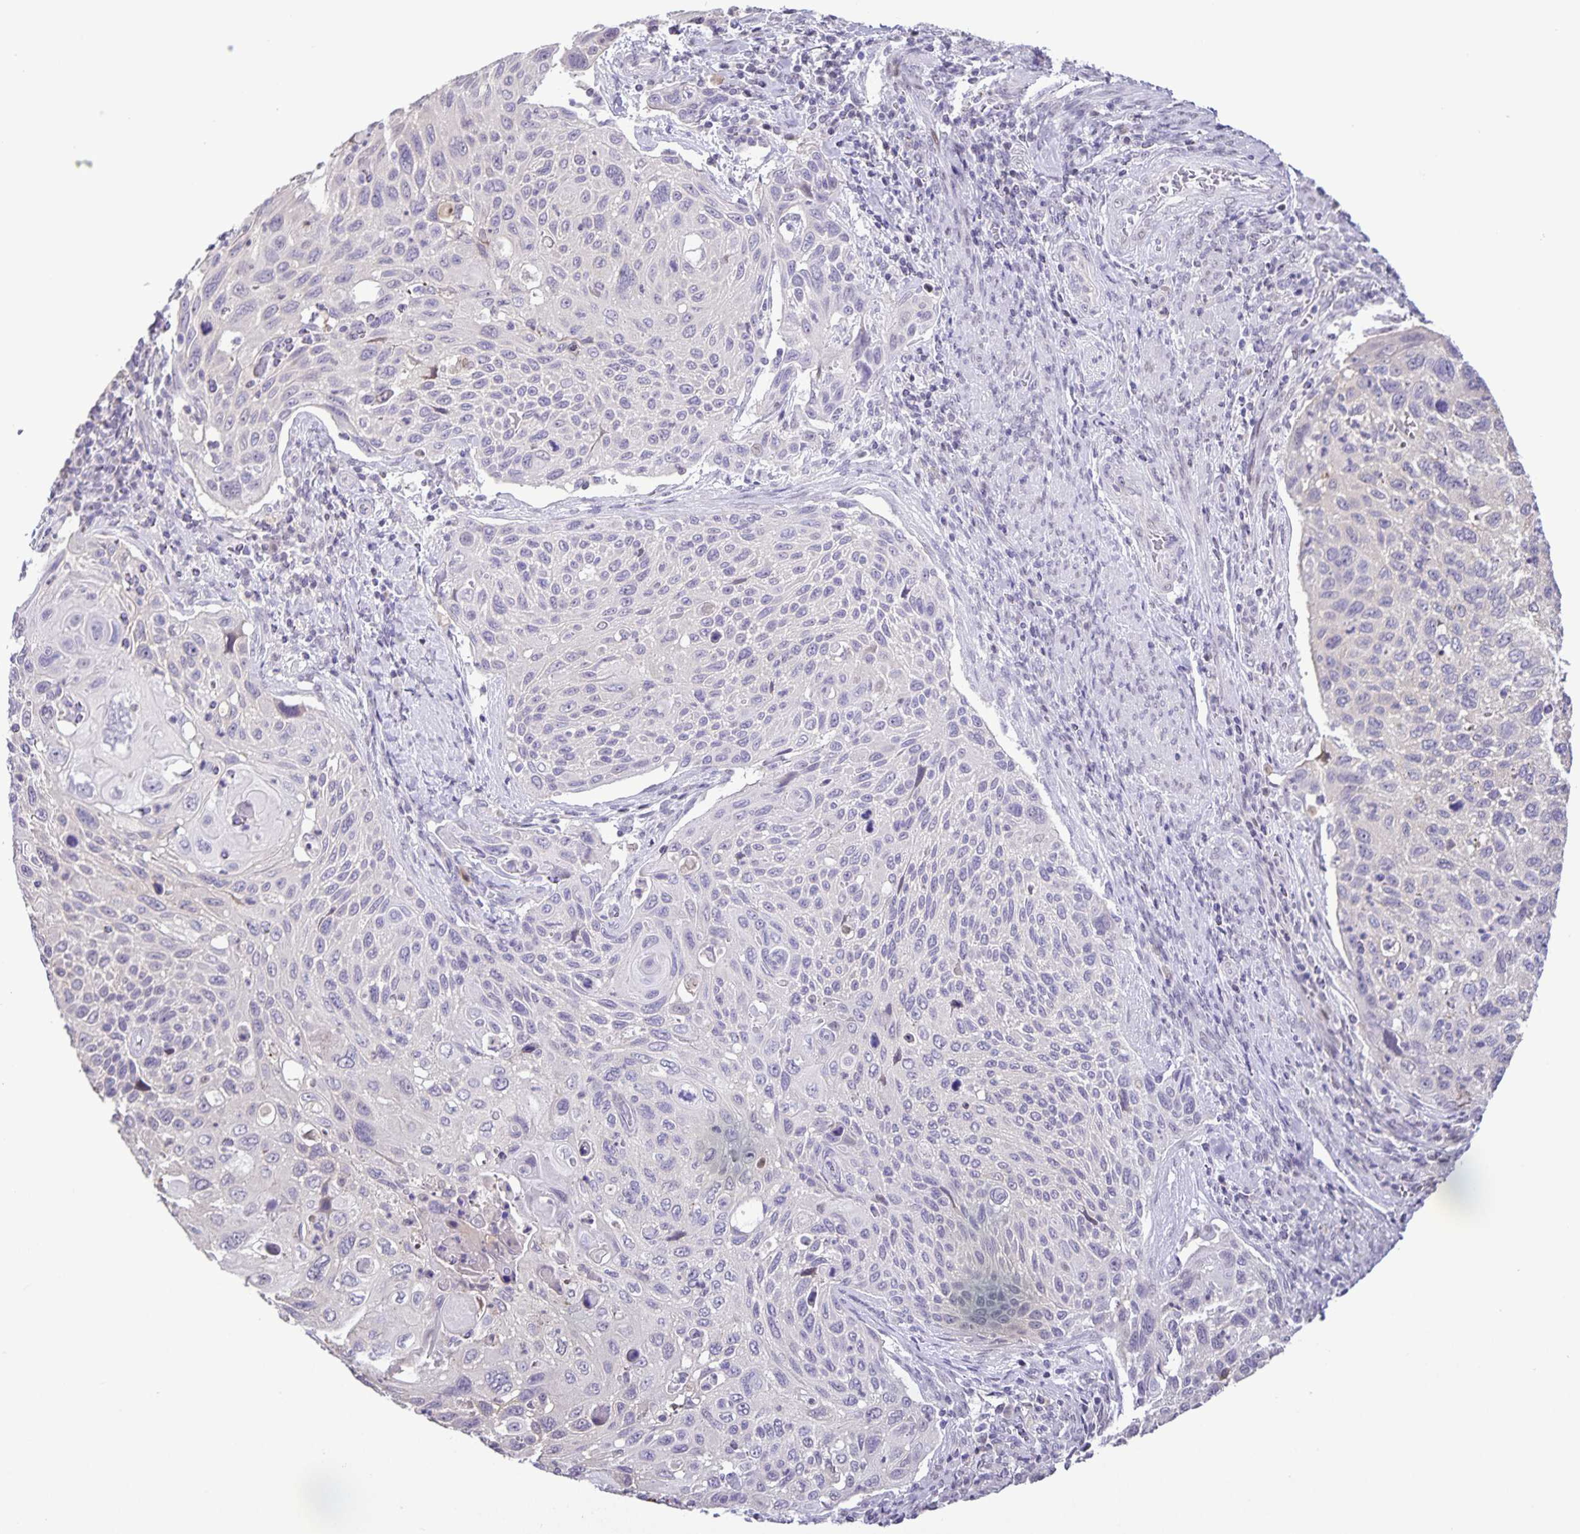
{"staining": {"intensity": "negative", "quantity": "none", "location": "none"}, "tissue": "cervical cancer", "cell_type": "Tumor cells", "image_type": "cancer", "snomed": [{"axis": "morphology", "description": "Squamous cell carcinoma, NOS"}, {"axis": "topography", "description": "Cervix"}], "caption": "Tumor cells show no significant protein expression in cervical cancer (squamous cell carcinoma). (DAB immunohistochemistry (IHC), high magnification).", "gene": "ONECUT2", "patient": {"sex": "female", "age": 70}}